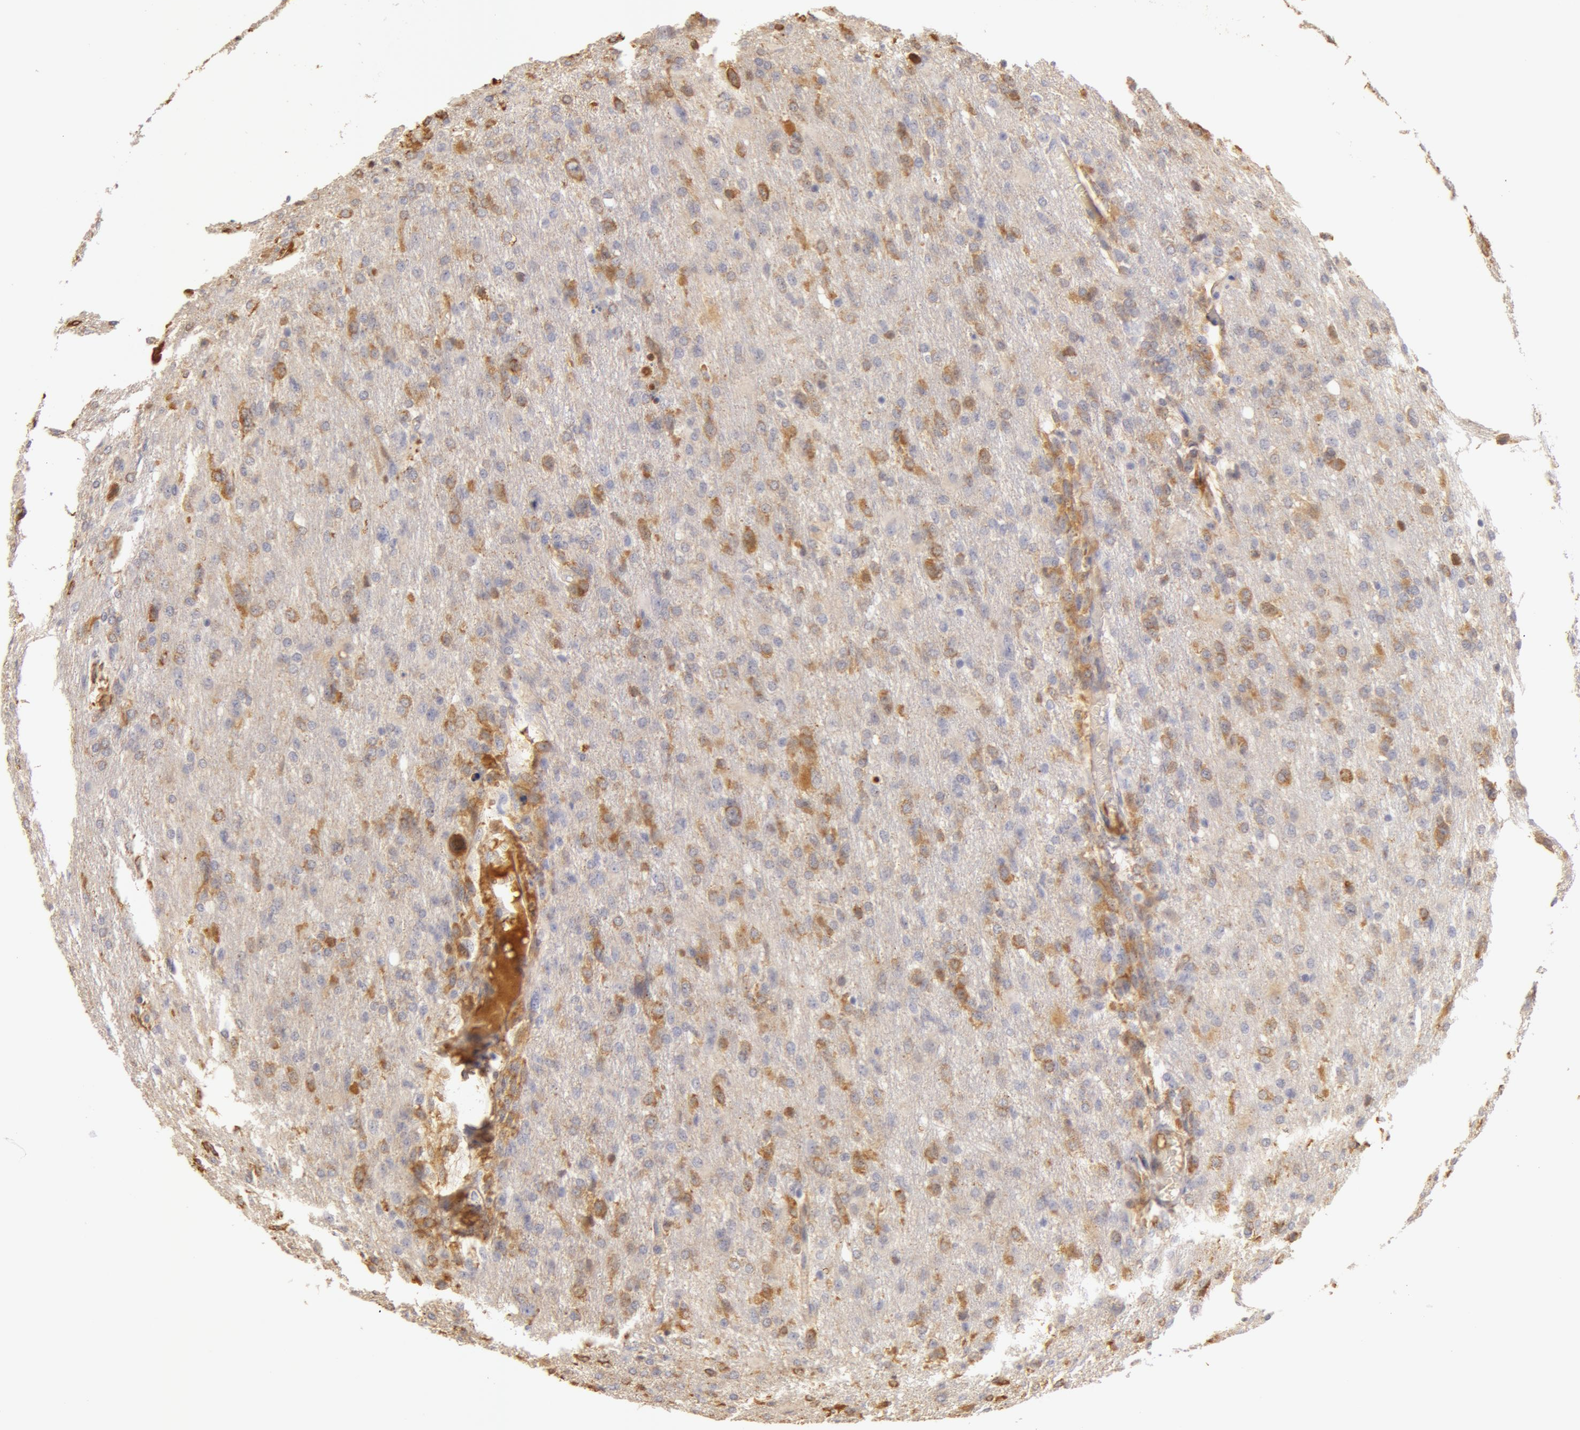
{"staining": {"intensity": "moderate", "quantity": "25%-75%", "location": "cytoplasmic/membranous"}, "tissue": "glioma", "cell_type": "Tumor cells", "image_type": "cancer", "snomed": [{"axis": "morphology", "description": "Glioma, malignant, High grade"}, {"axis": "topography", "description": "Brain"}], "caption": "Immunohistochemistry of glioma shows medium levels of moderate cytoplasmic/membranous positivity in about 25%-75% of tumor cells.", "gene": "TF", "patient": {"sex": "male", "age": 68}}